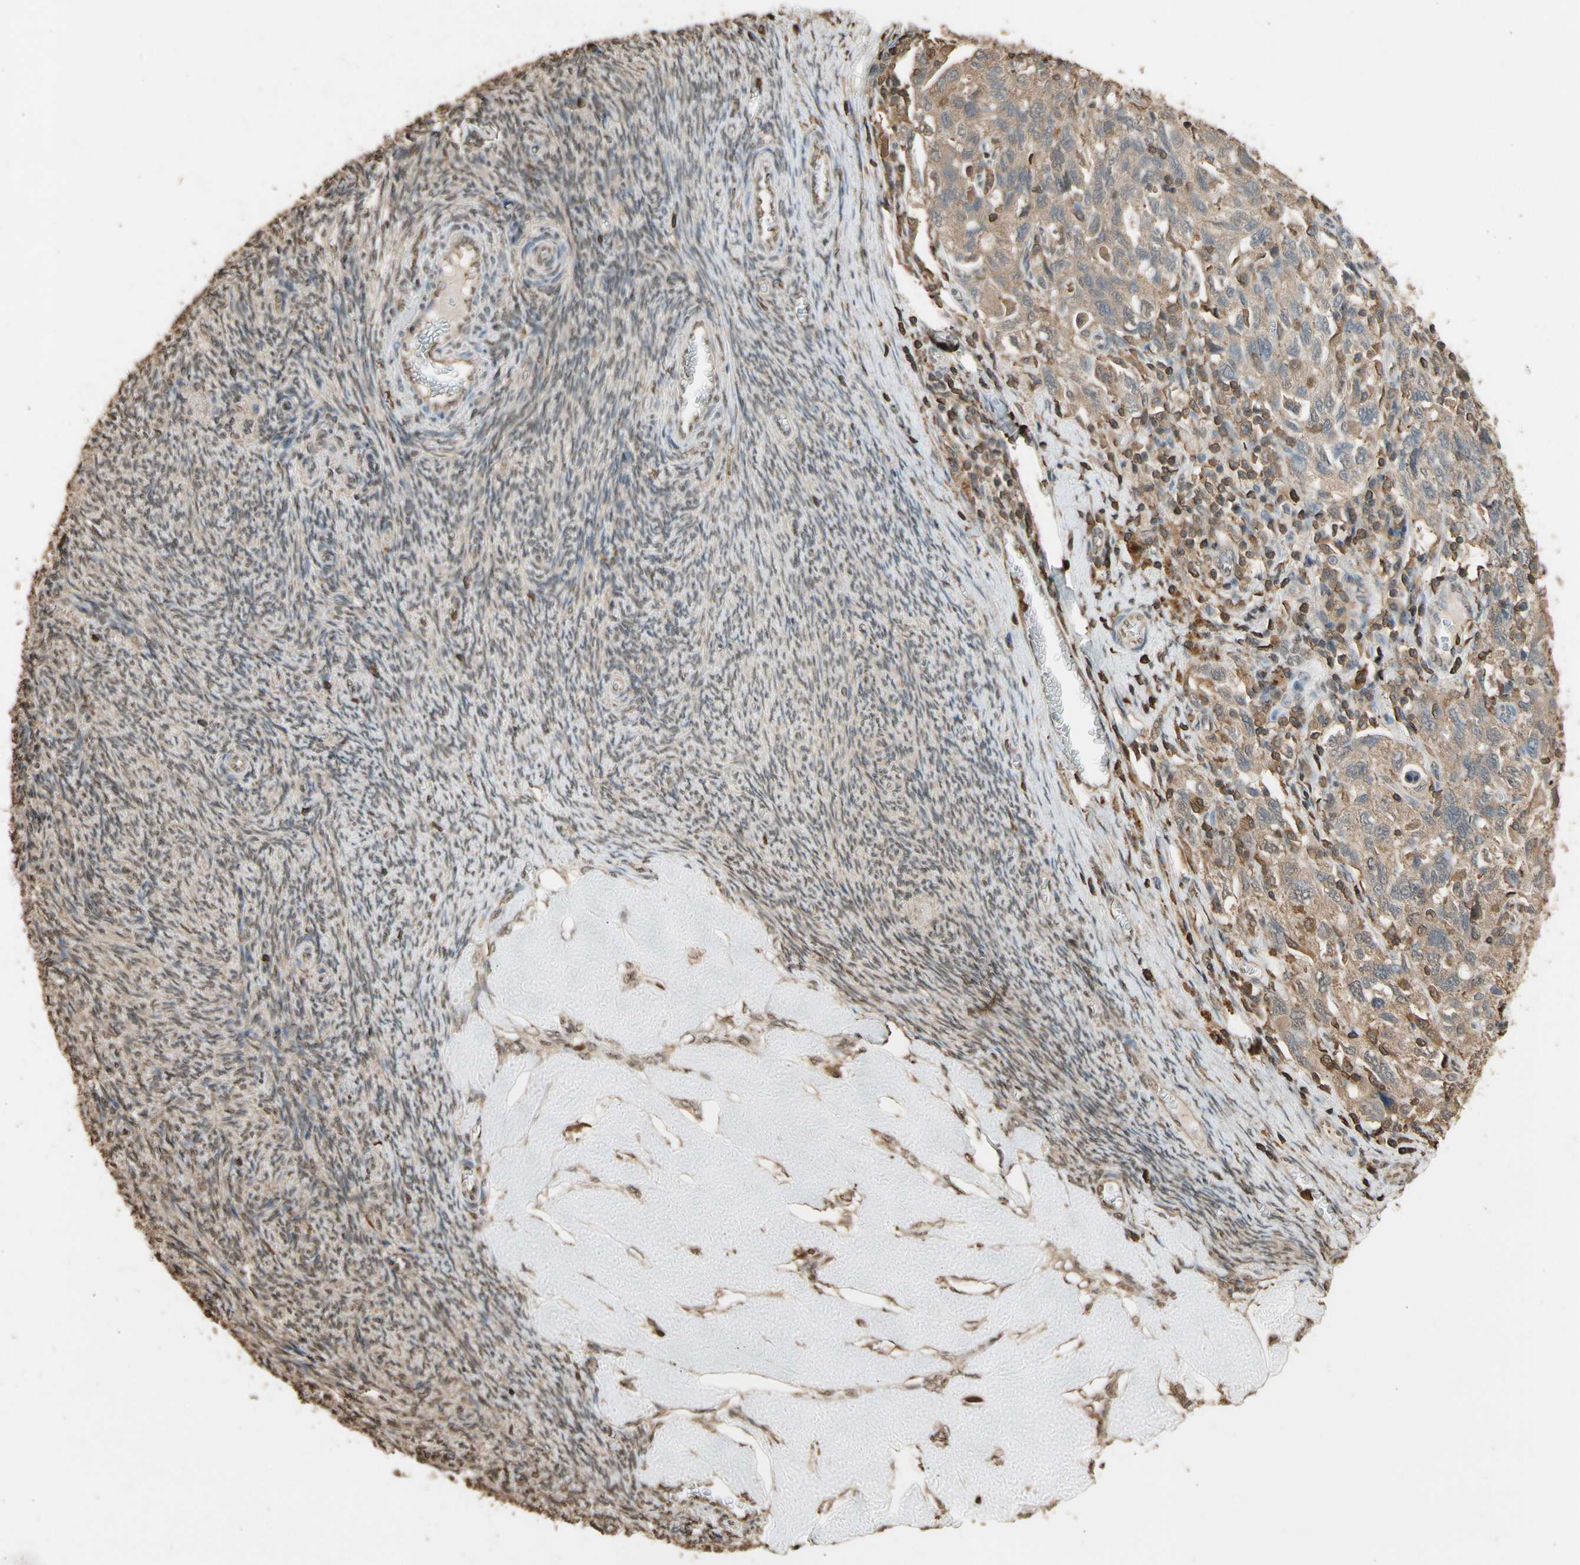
{"staining": {"intensity": "moderate", "quantity": ">75%", "location": "cytoplasmic/membranous"}, "tissue": "ovarian cancer", "cell_type": "Tumor cells", "image_type": "cancer", "snomed": [{"axis": "morphology", "description": "Carcinoma, NOS"}, {"axis": "morphology", "description": "Cystadenocarcinoma, serous, NOS"}, {"axis": "topography", "description": "Ovary"}], "caption": "Immunohistochemistry (DAB (3,3'-diaminobenzidine)) staining of ovarian cancer (serous cystadenocarcinoma) reveals moderate cytoplasmic/membranous protein expression in about >75% of tumor cells.", "gene": "TNFSF13B", "patient": {"sex": "female", "age": 69}}